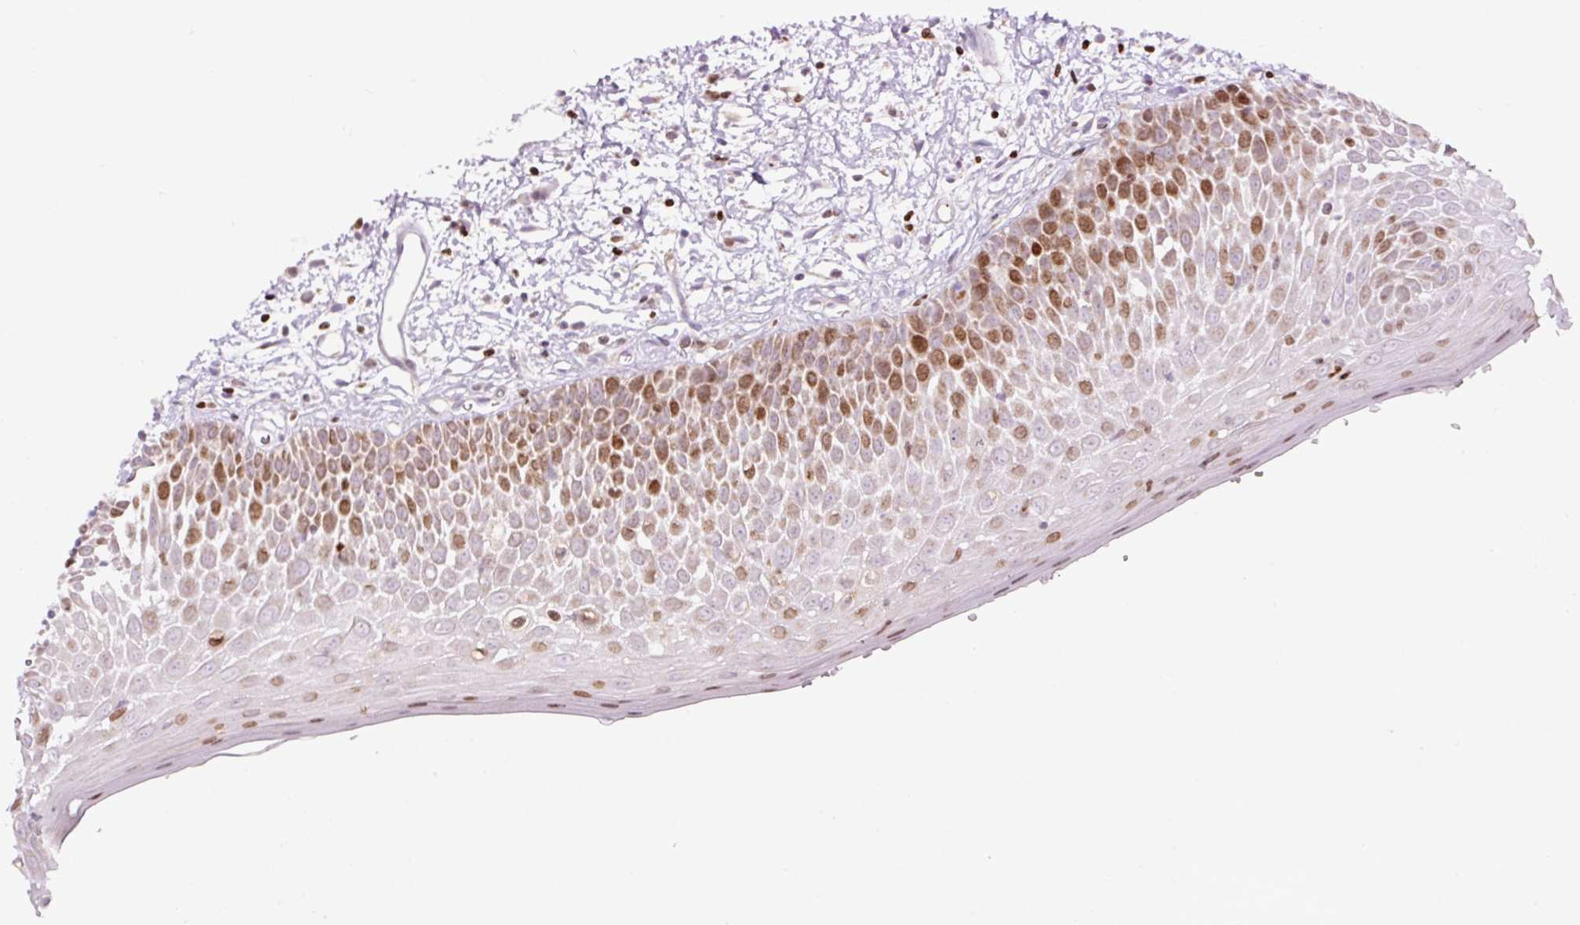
{"staining": {"intensity": "strong", "quantity": "25%-75%", "location": "nuclear"}, "tissue": "oral mucosa", "cell_type": "Squamous epithelial cells", "image_type": "normal", "snomed": [{"axis": "morphology", "description": "Normal tissue, NOS"}, {"axis": "morphology", "description": "Squamous cell carcinoma, NOS"}, {"axis": "topography", "description": "Oral tissue"}, {"axis": "topography", "description": "Tounge, NOS"}, {"axis": "topography", "description": "Head-Neck"}], "caption": "Oral mucosa stained with DAB immunohistochemistry displays high levels of strong nuclear expression in about 25%-75% of squamous epithelial cells.", "gene": "TMEM8B", "patient": {"sex": "male", "age": 76}}